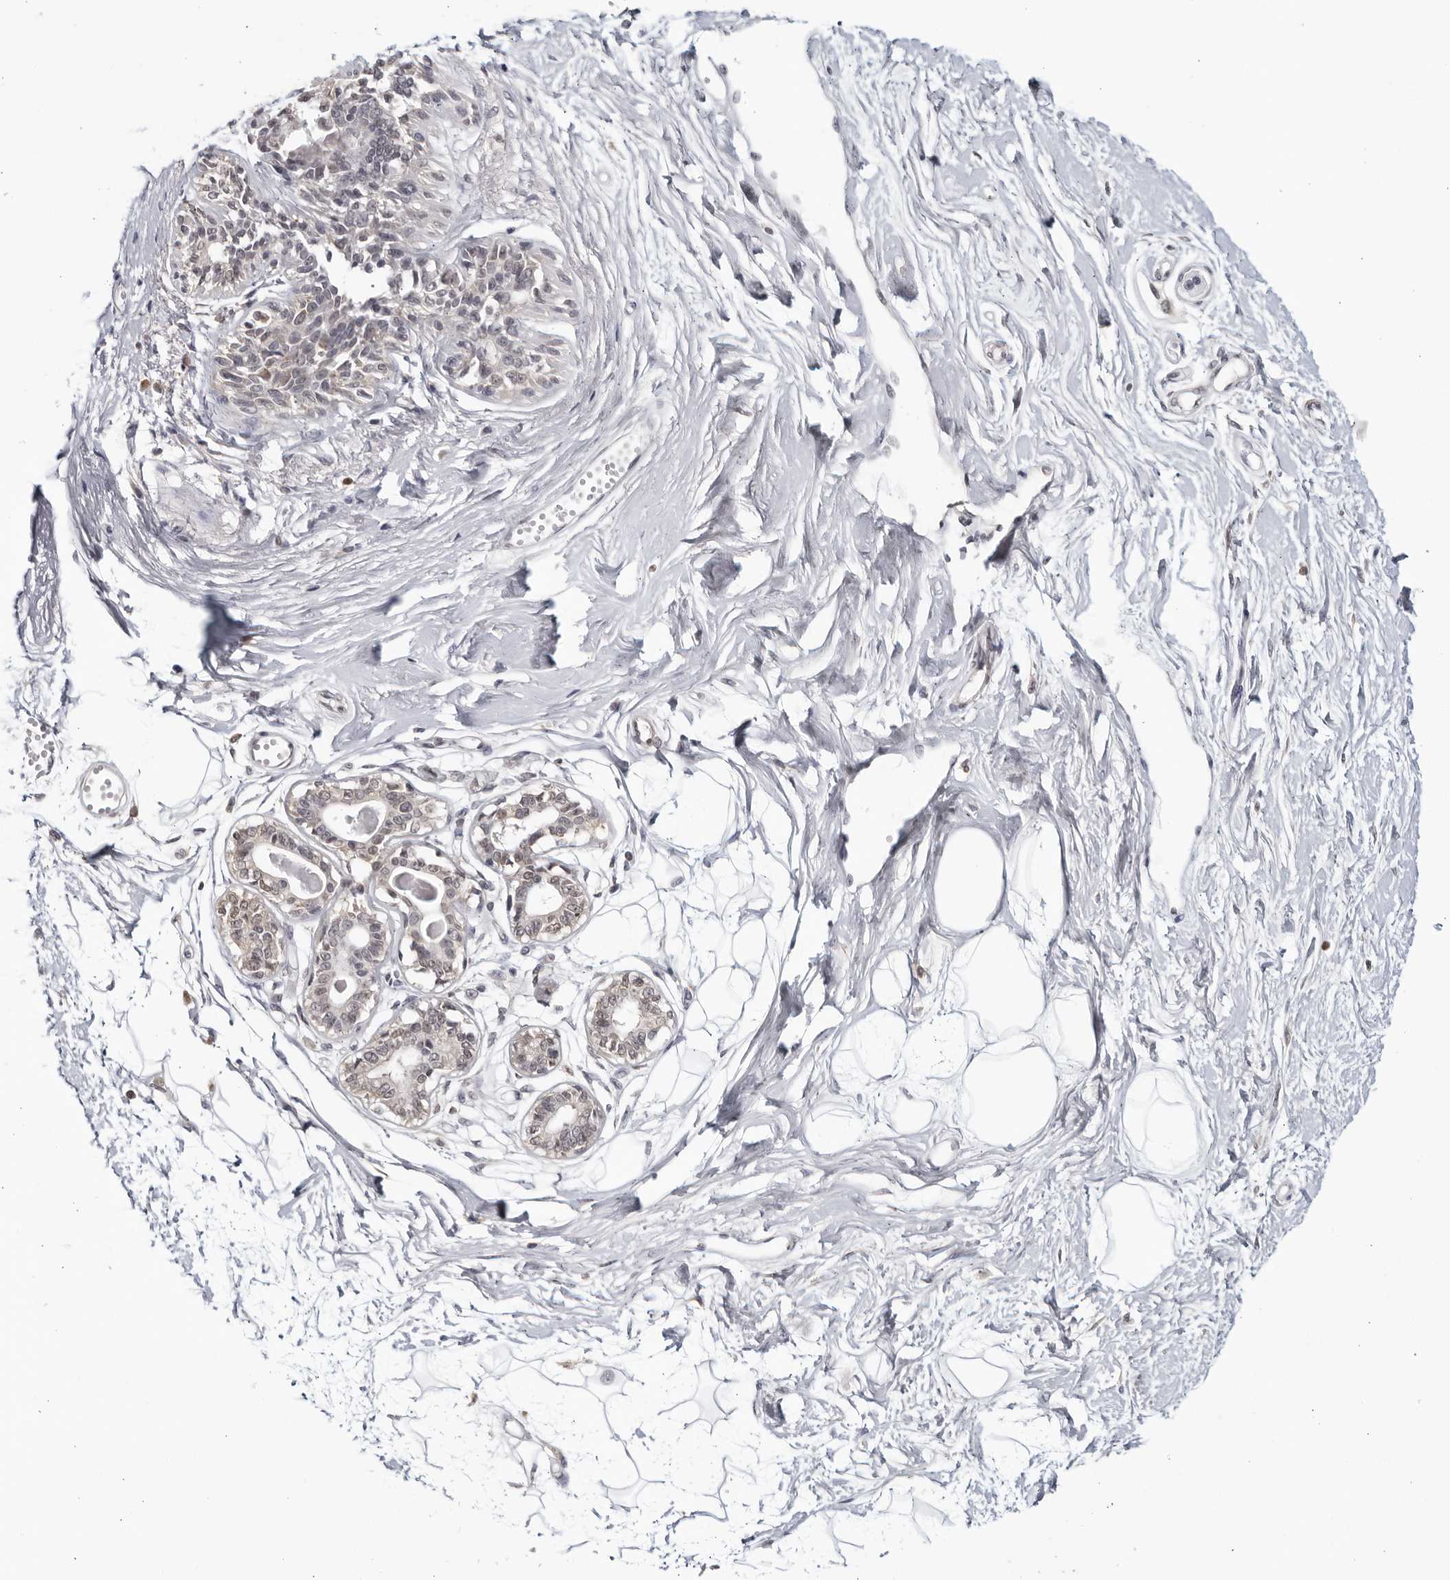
{"staining": {"intensity": "negative", "quantity": "none", "location": "none"}, "tissue": "breast", "cell_type": "Adipocytes", "image_type": "normal", "snomed": [{"axis": "morphology", "description": "Normal tissue, NOS"}, {"axis": "topography", "description": "Breast"}], "caption": "Immunohistochemistry of benign human breast exhibits no staining in adipocytes. (Stains: DAB (3,3'-diaminobenzidine) IHC with hematoxylin counter stain, Microscopy: brightfield microscopy at high magnification).", "gene": "STRADB", "patient": {"sex": "female", "age": 45}}